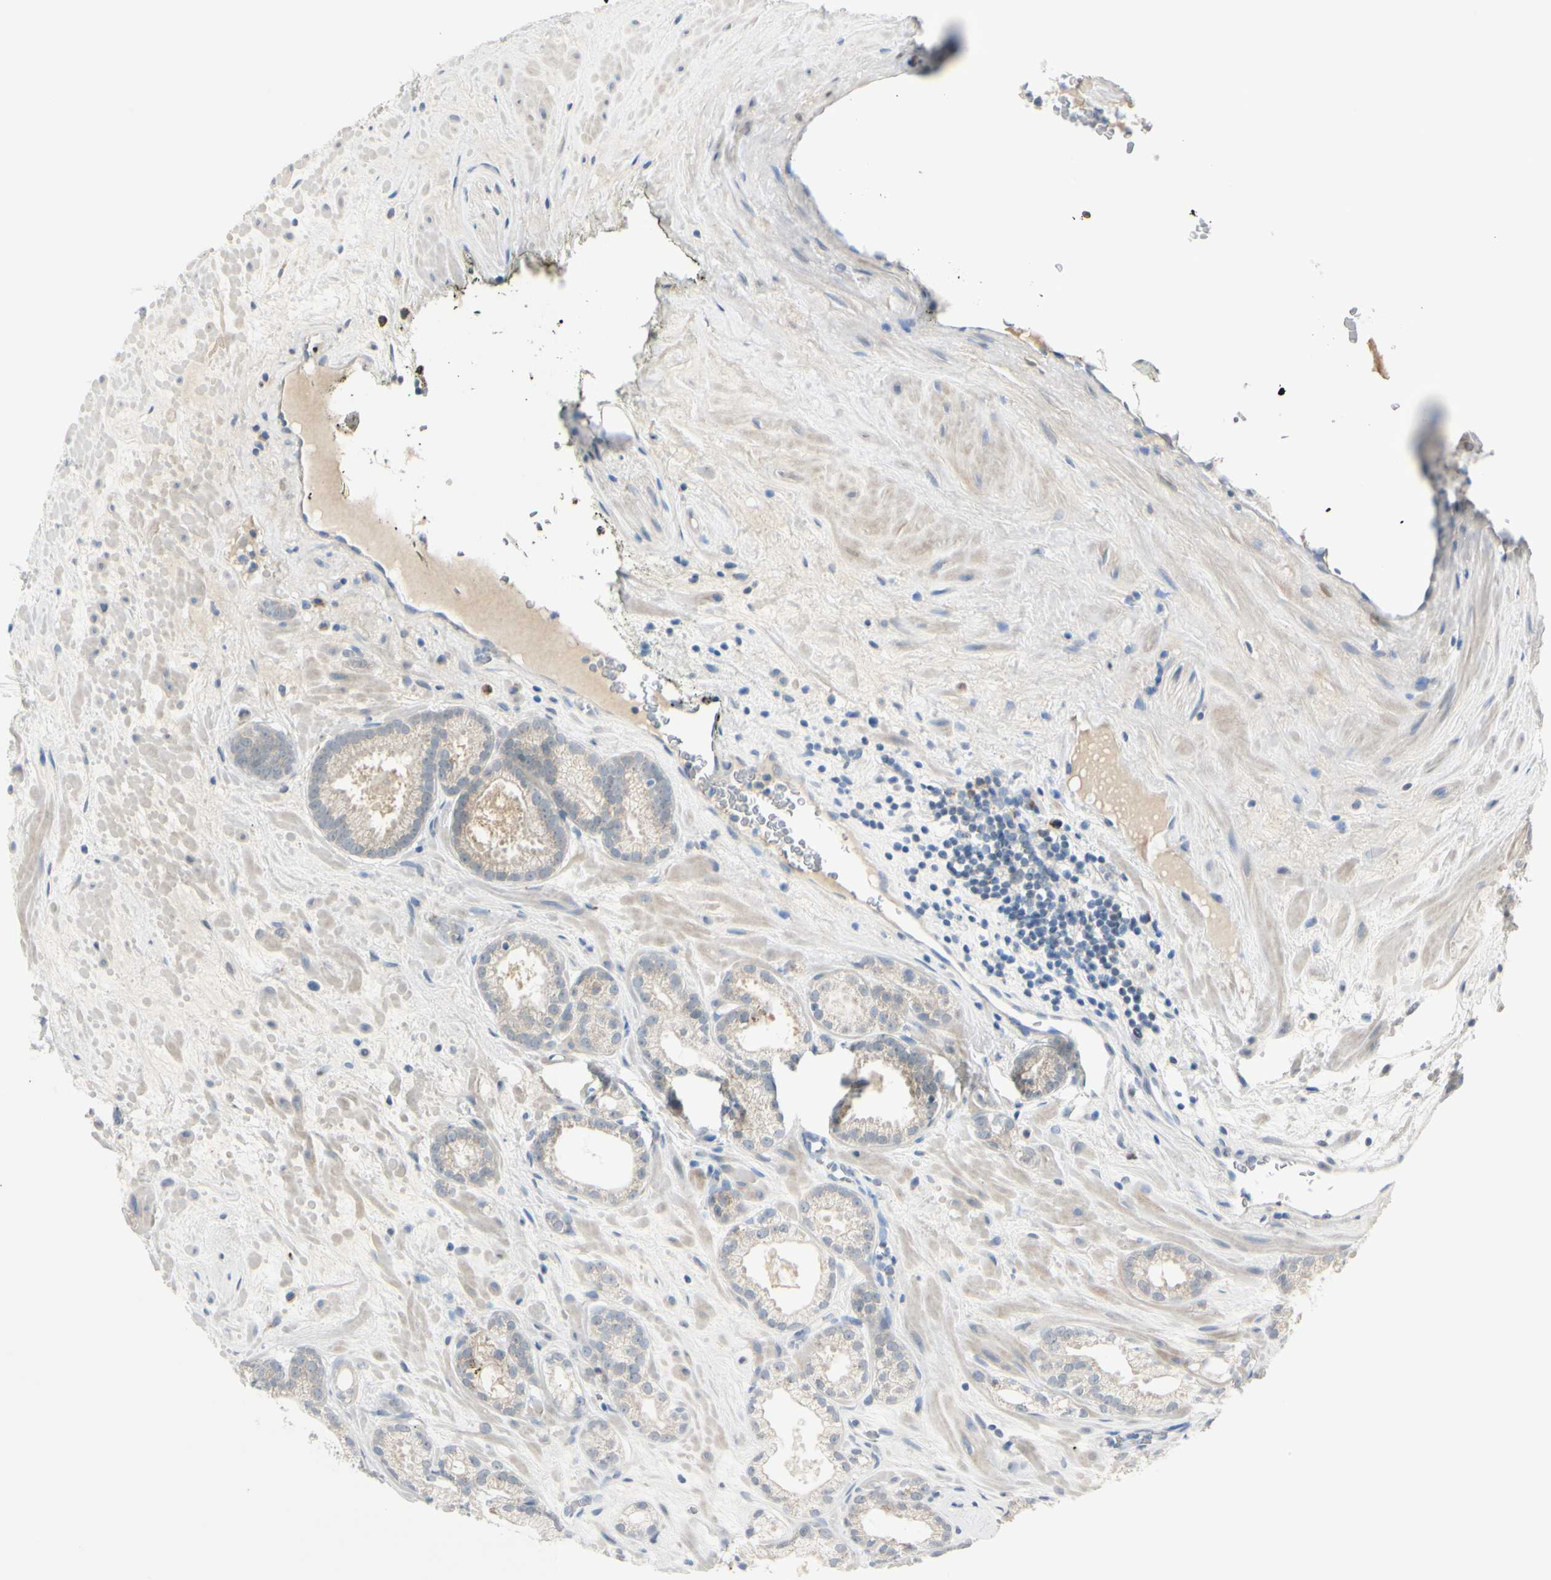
{"staining": {"intensity": "weak", "quantity": "<25%", "location": "cytoplasmic/membranous"}, "tissue": "prostate cancer", "cell_type": "Tumor cells", "image_type": "cancer", "snomed": [{"axis": "morphology", "description": "Adenocarcinoma, Low grade"}, {"axis": "topography", "description": "Prostate"}], "caption": "Tumor cells are negative for brown protein staining in prostate cancer (adenocarcinoma (low-grade)).", "gene": "GALNT5", "patient": {"sex": "male", "age": 57}}